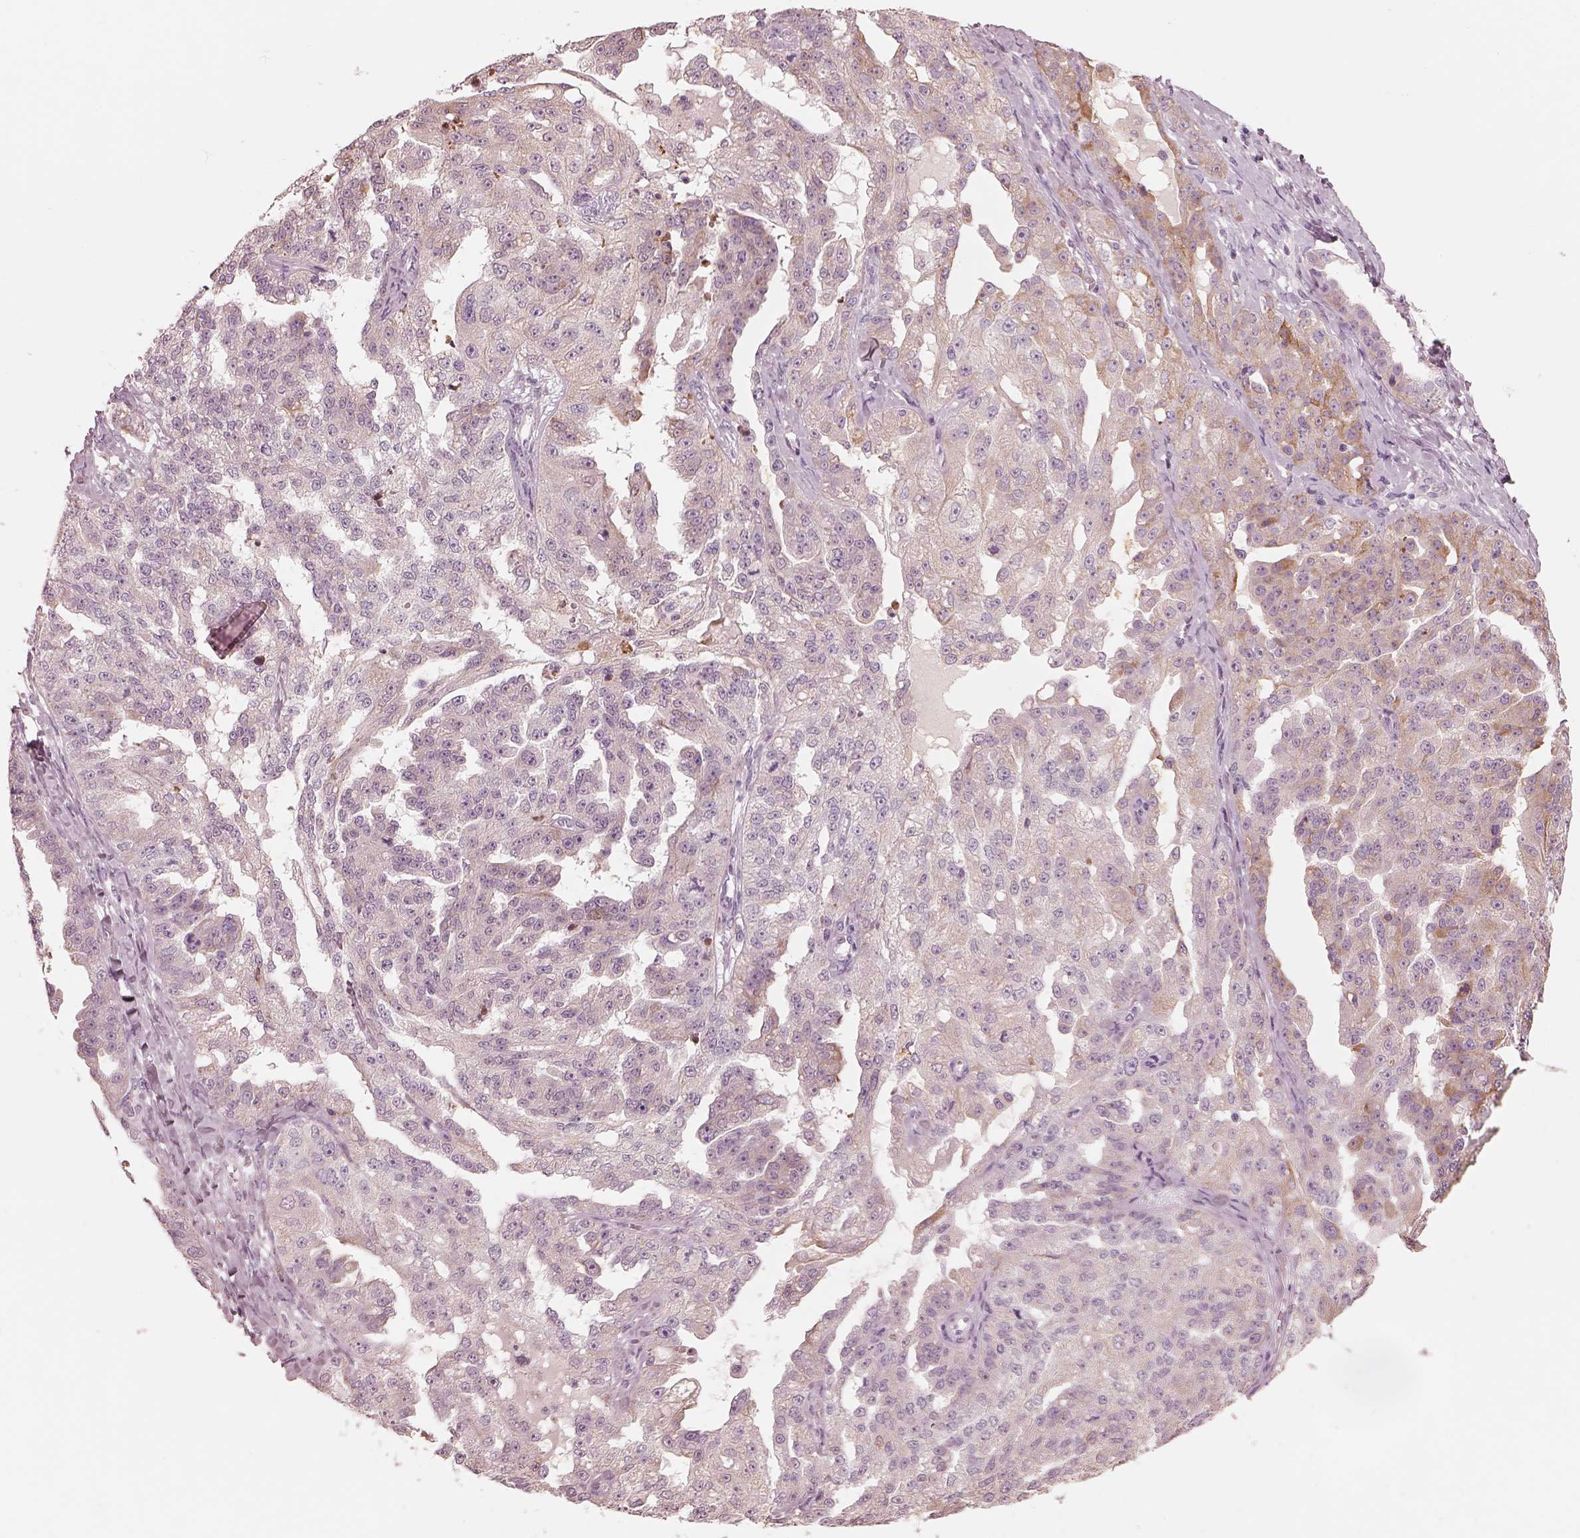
{"staining": {"intensity": "weak", "quantity": "<25%", "location": "cytoplasmic/membranous"}, "tissue": "ovarian cancer", "cell_type": "Tumor cells", "image_type": "cancer", "snomed": [{"axis": "morphology", "description": "Cystadenocarcinoma, serous, NOS"}, {"axis": "topography", "description": "Ovary"}], "caption": "This is an IHC image of human ovarian serous cystadenocarcinoma. There is no staining in tumor cells.", "gene": "CADM2", "patient": {"sex": "female", "age": 58}}